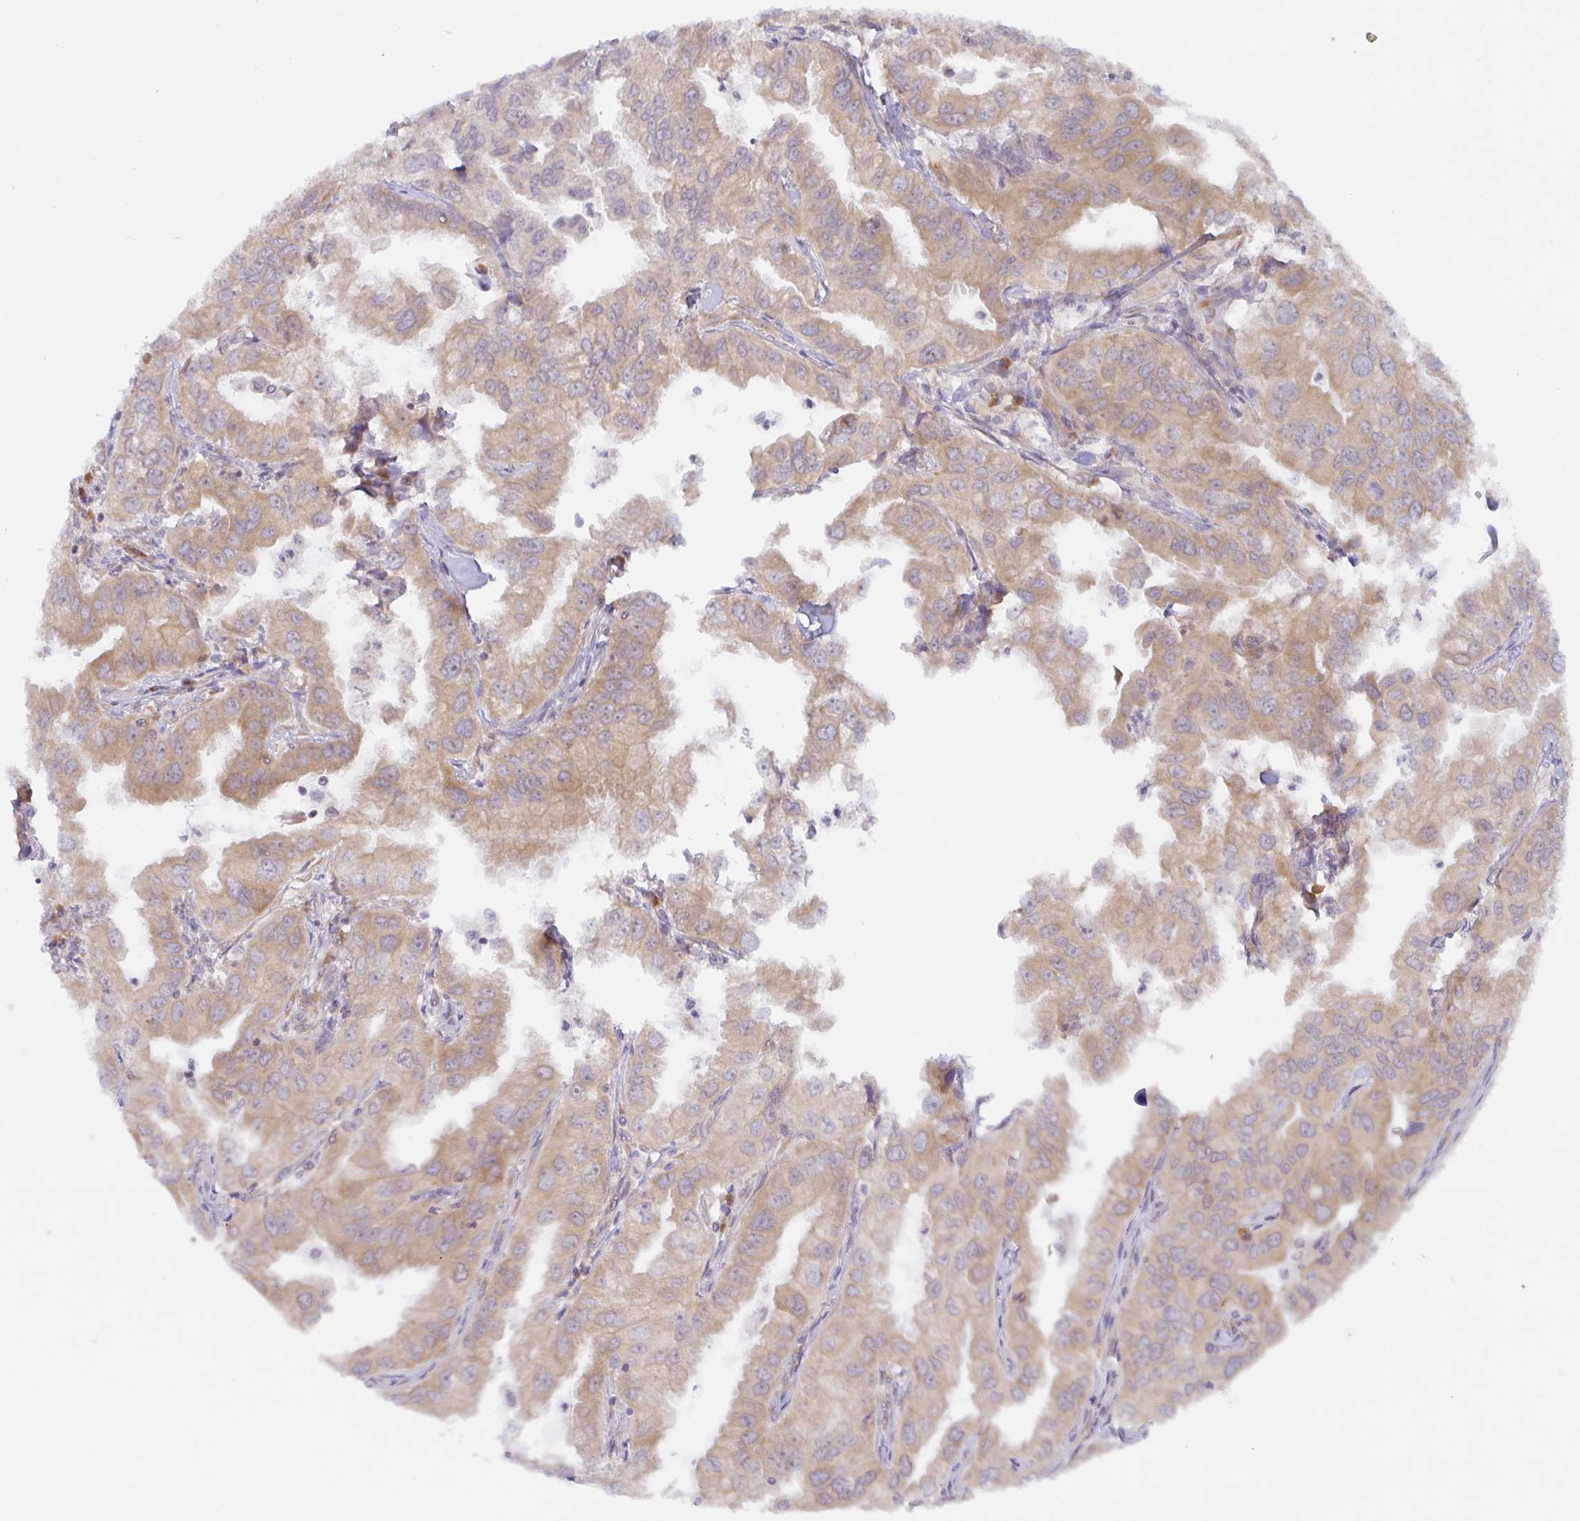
{"staining": {"intensity": "weak", "quantity": ">75%", "location": "cytoplasmic/membranous"}, "tissue": "lung cancer", "cell_type": "Tumor cells", "image_type": "cancer", "snomed": [{"axis": "morphology", "description": "Adenocarcinoma, NOS"}, {"axis": "topography", "description": "Lung"}], "caption": "Weak cytoplasmic/membranous expression for a protein is appreciated in about >75% of tumor cells of lung cancer (adenocarcinoma) using immunohistochemistry (IHC).", "gene": "DERL2", "patient": {"sex": "male", "age": 48}}